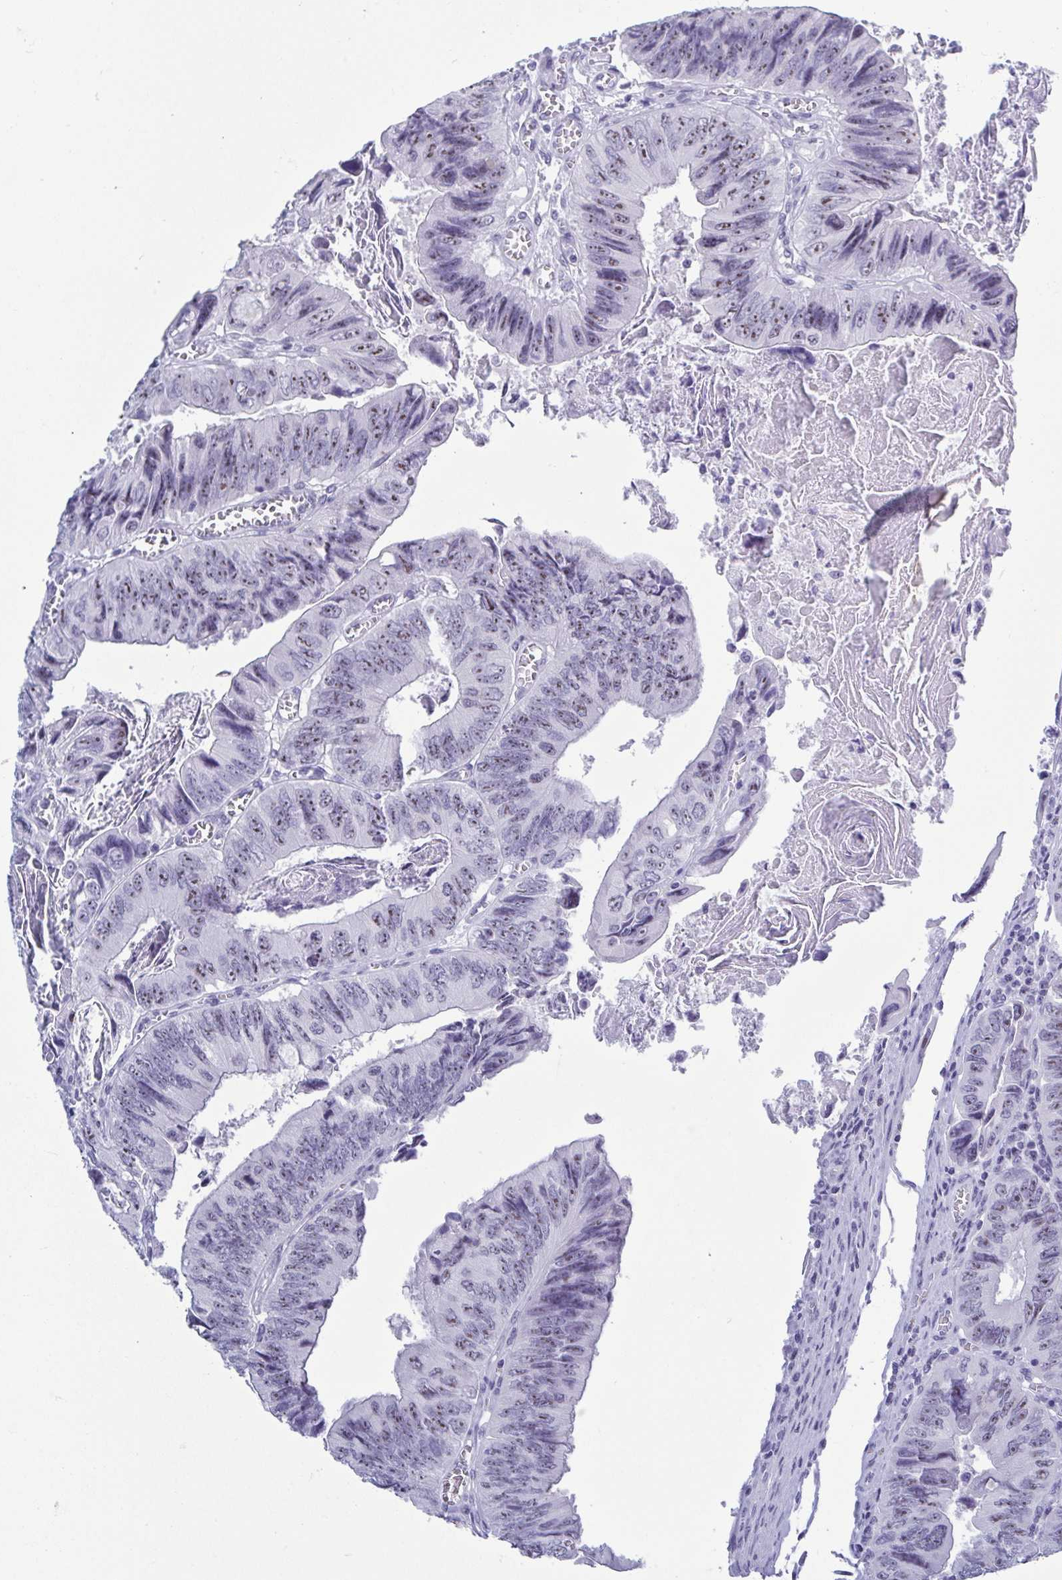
{"staining": {"intensity": "moderate", "quantity": "<25%", "location": "nuclear"}, "tissue": "colorectal cancer", "cell_type": "Tumor cells", "image_type": "cancer", "snomed": [{"axis": "morphology", "description": "Adenocarcinoma, NOS"}, {"axis": "topography", "description": "Colon"}], "caption": "Moderate nuclear expression is identified in about <25% of tumor cells in colorectal cancer. (Brightfield microscopy of DAB IHC at high magnification).", "gene": "BZW1", "patient": {"sex": "female", "age": 84}}